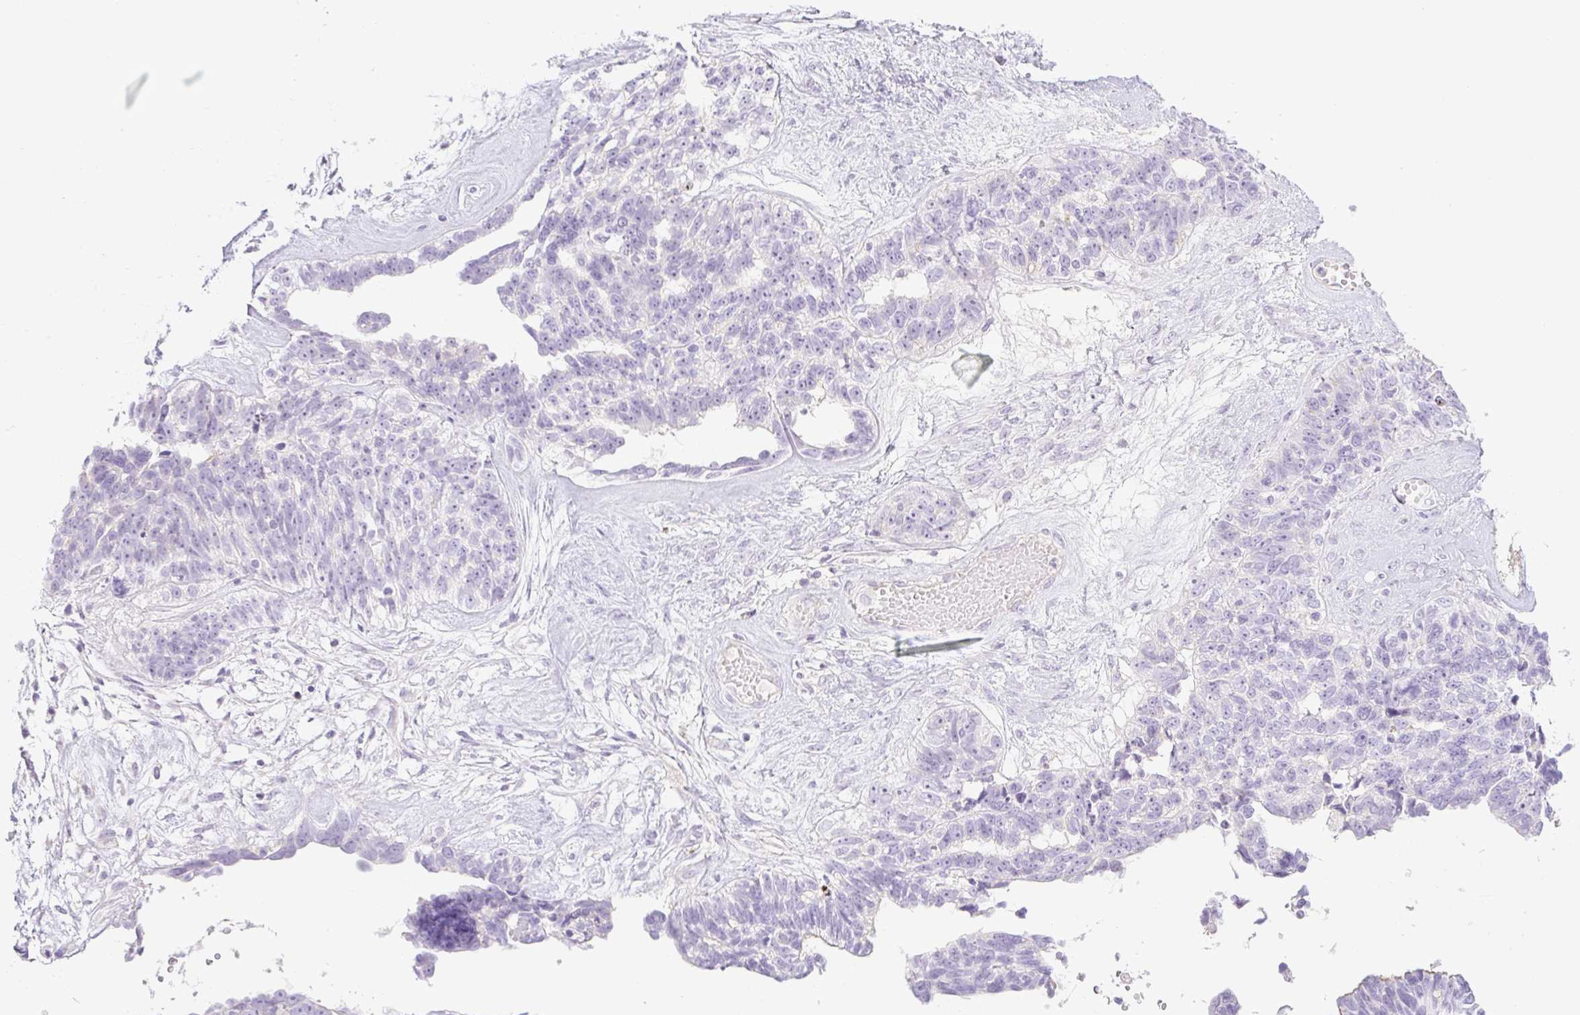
{"staining": {"intensity": "negative", "quantity": "none", "location": "none"}, "tissue": "ovarian cancer", "cell_type": "Tumor cells", "image_type": "cancer", "snomed": [{"axis": "morphology", "description": "Cystadenocarcinoma, serous, NOS"}, {"axis": "topography", "description": "Ovary"}], "caption": "Serous cystadenocarcinoma (ovarian) was stained to show a protein in brown. There is no significant expression in tumor cells. (Immunohistochemistry, brightfield microscopy, high magnification).", "gene": "MIA2", "patient": {"sex": "female", "age": 79}}